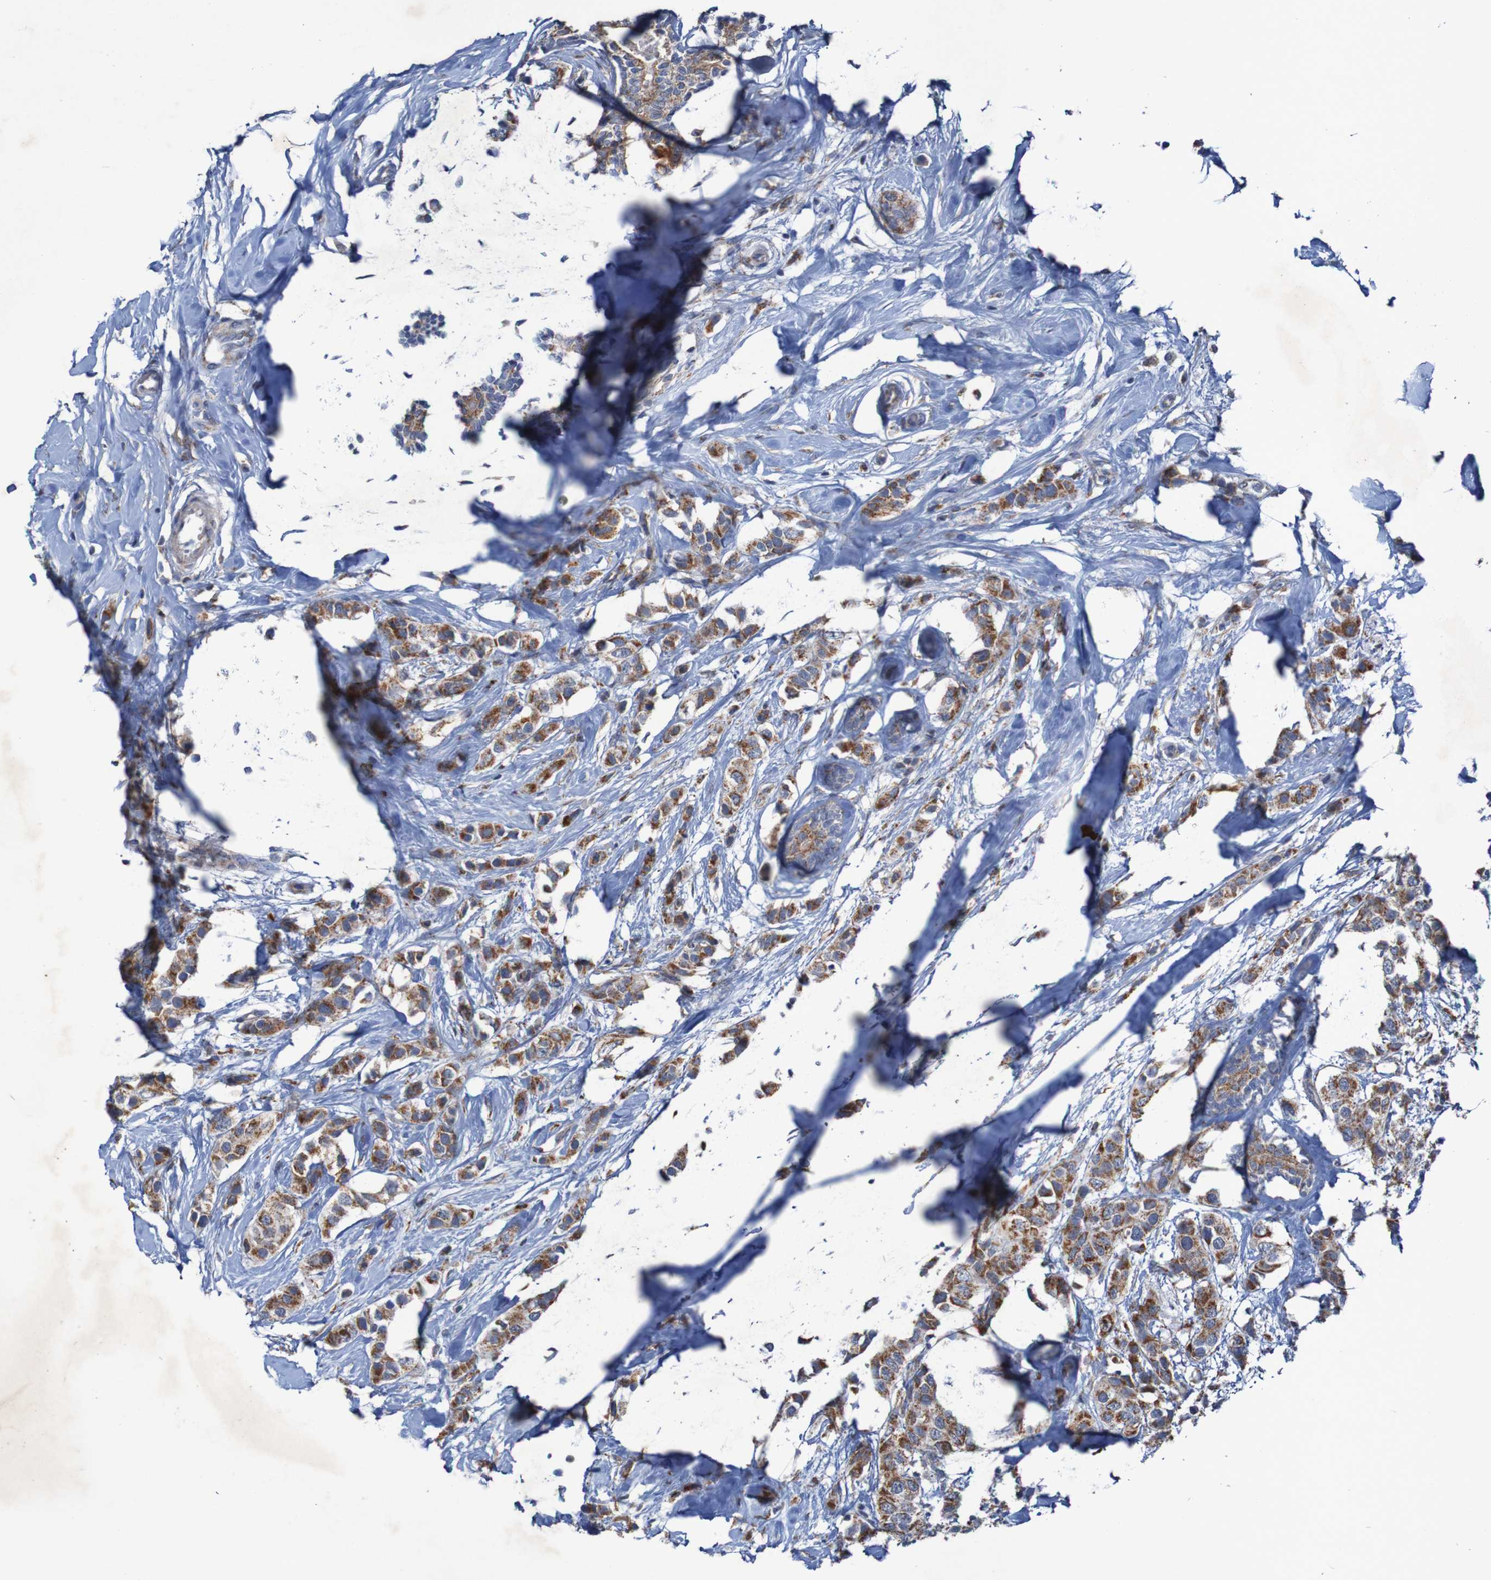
{"staining": {"intensity": "moderate", "quantity": ">75%", "location": "cytoplasmic/membranous"}, "tissue": "breast cancer", "cell_type": "Tumor cells", "image_type": "cancer", "snomed": [{"axis": "morphology", "description": "Normal tissue, NOS"}, {"axis": "morphology", "description": "Duct carcinoma"}, {"axis": "topography", "description": "Breast"}], "caption": "A medium amount of moderate cytoplasmic/membranous staining is present in approximately >75% of tumor cells in breast cancer tissue. The staining was performed using DAB (3,3'-diaminobenzidine), with brown indicating positive protein expression. Nuclei are stained blue with hematoxylin.", "gene": "CCDC51", "patient": {"sex": "female", "age": 50}}